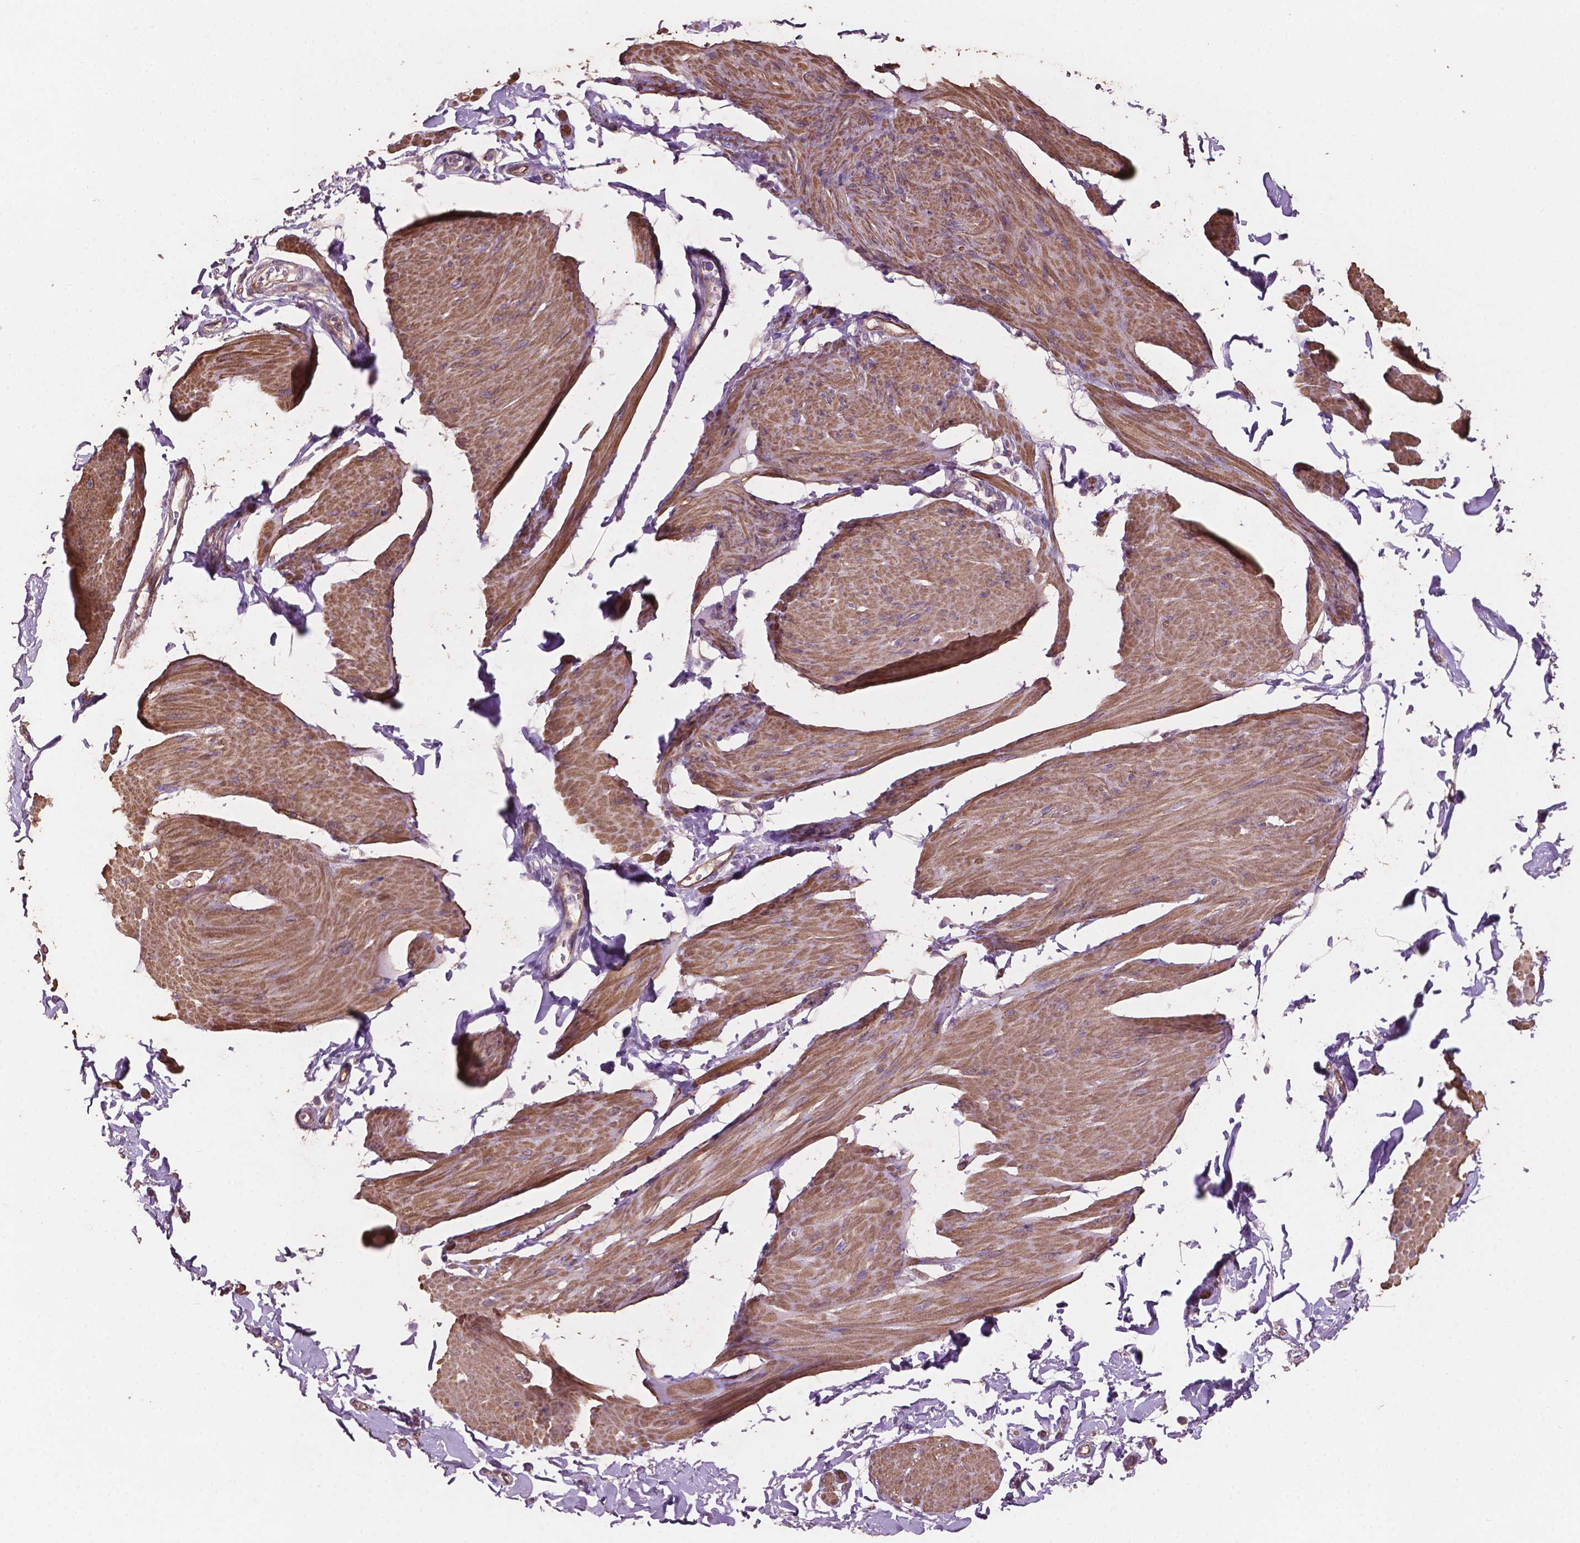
{"staining": {"intensity": "moderate", "quantity": "25%-75%", "location": "cytoplasmic/membranous"}, "tissue": "smooth muscle", "cell_type": "Smooth muscle cells", "image_type": "normal", "snomed": [{"axis": "morphology", "description": "Normal tissue, NOS"}, {"axis": "topography", "description": "Adipose tissue"}, {"axis": "topography", "description": "Smooth muscle"}, {"axis": "topography", "description": "Peripheral nerve tissue"}], "caption": "An image of smooth muscle stained for a protein demonstrates moderate cytoplasmic/membranous brown staining in smooth muscle cells. (Stains: DAB (3,3'-diaminobenzidine) in brown, nuclei in blue, Microscopy: brightfield microscopy at high magnification).", "gene": "COMMD4", "patient": {"sex": "male", "age": 83}}